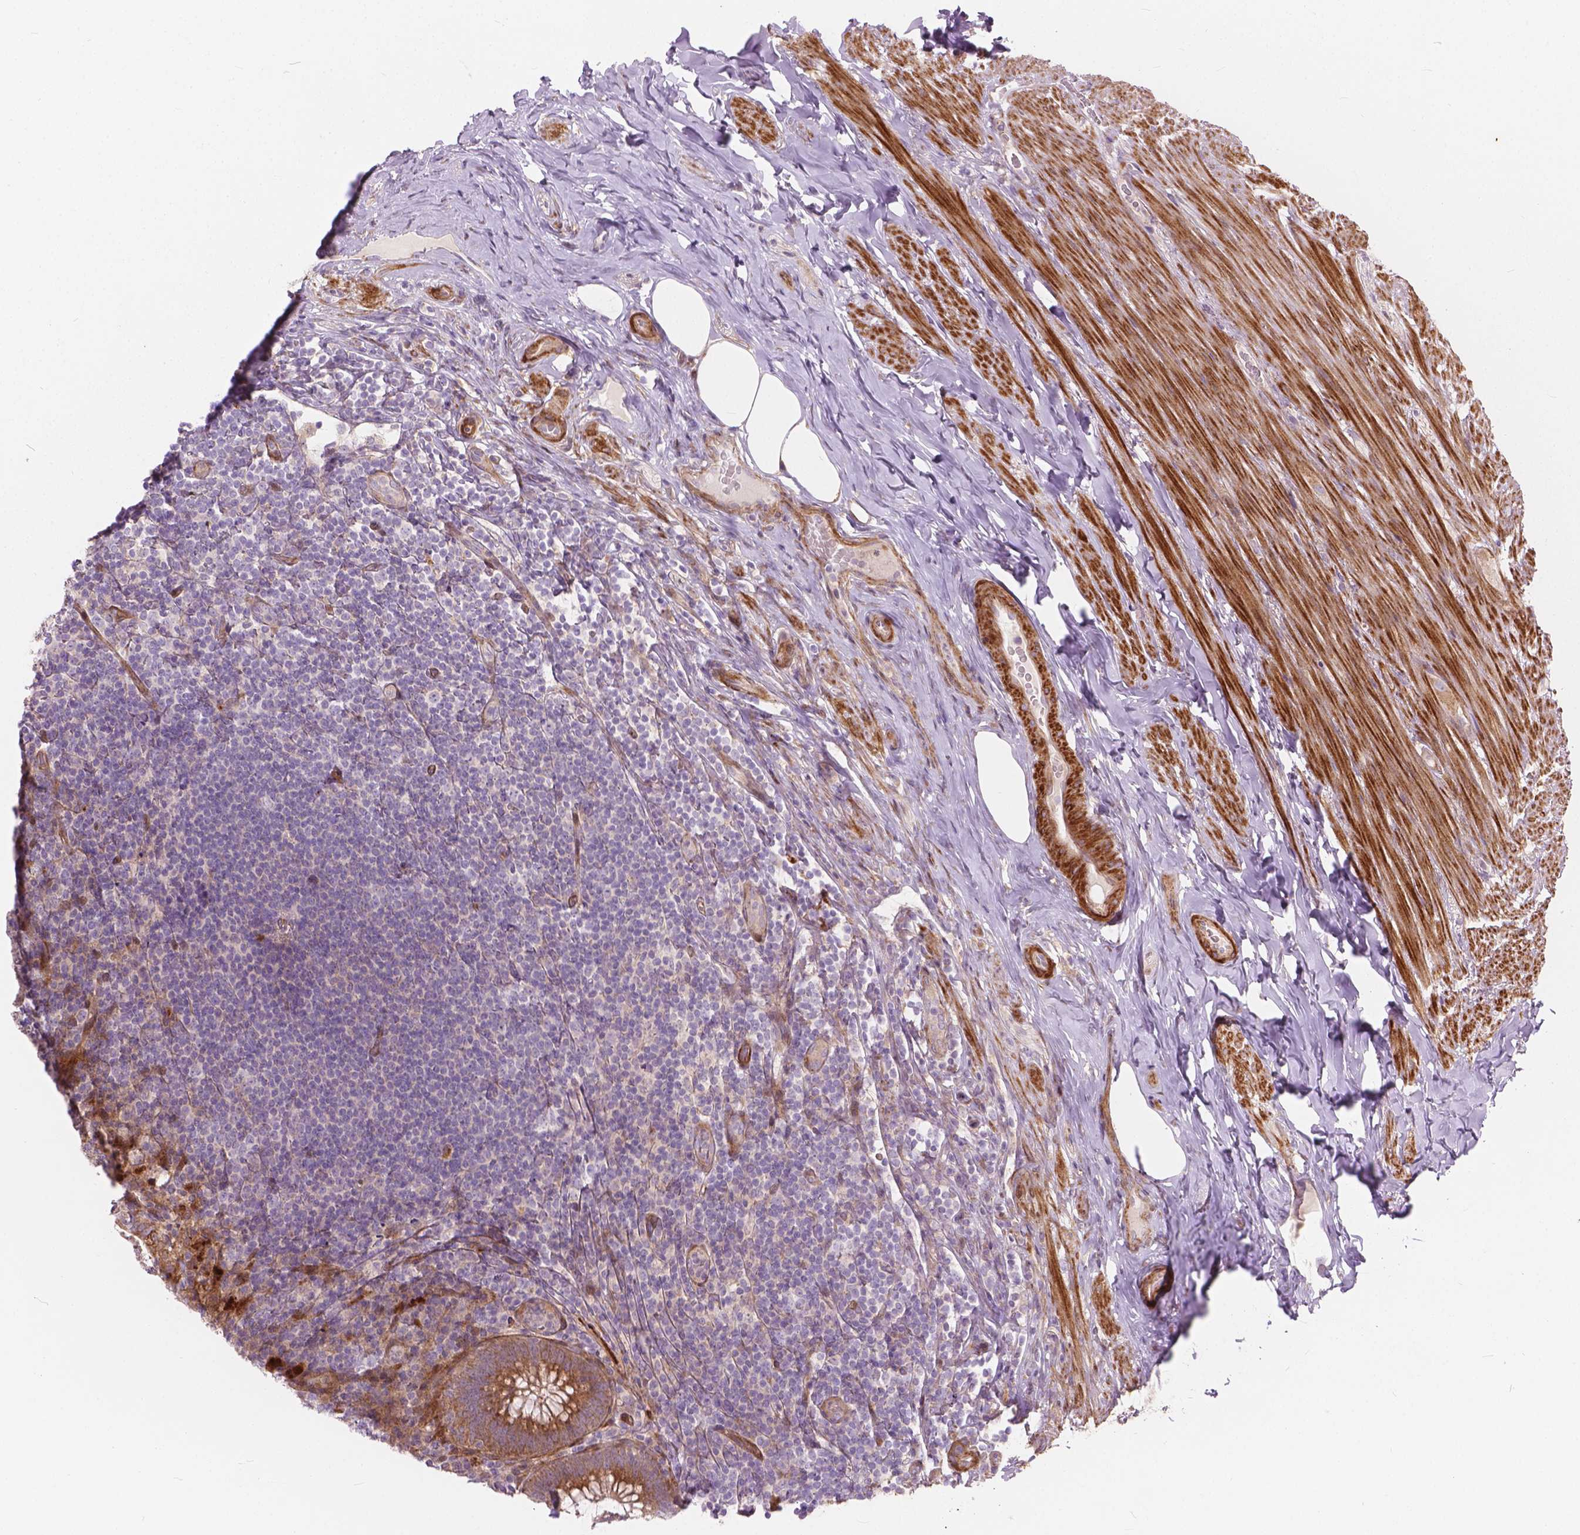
{"staining": {"intensity": "moderate", "quantity": "25%-75%", "location": "cytoplasmic/membranous"}, "tissue": "appendix", "cell_type": "Glandular cells", "image_type": "normal", "snomed": [{"axis": "morphology", "description": "Normal tissue, NOS"}, {"axis": "topography", "description": "Appendix"}], "caption": "A photomicrograph showing moderate cytoplasmic/membranous positivity in approximately 25%-75% of glandular cells in unremarkable appendix, as visualized by brown immunohistochemical staining.", "gene": "MORN1", "patient": {"sex": "male", "age": 47}}